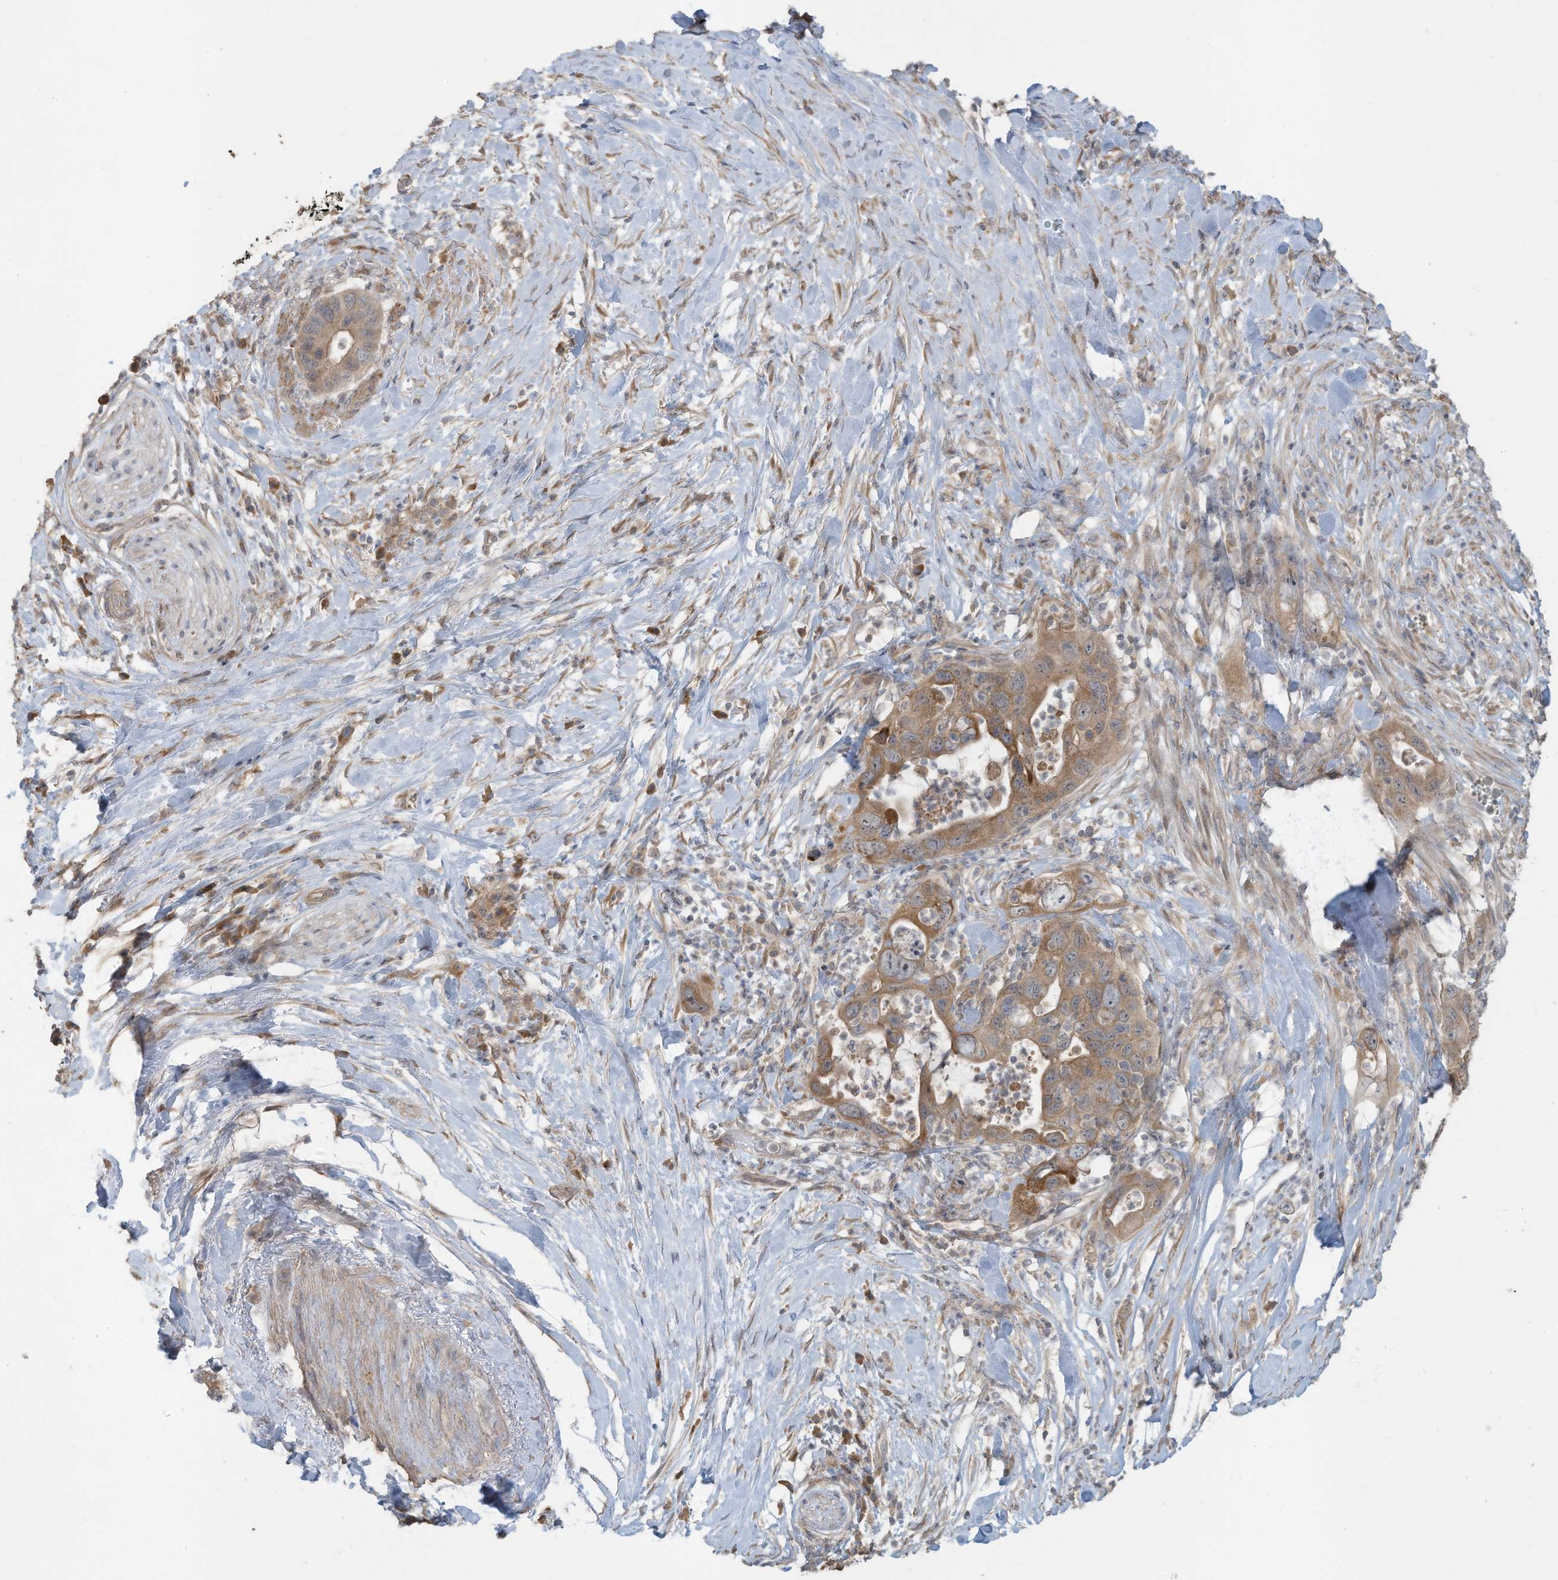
{"staining": {"intensity": "moderate", "quantity": ">75%", "location": "cytoplasmic/membranous"}, "tissue": "pancreatic cancer", "cell_type": "Tumor cells", "image_type": "cancer", "snomed": [{"axis": "morphology", "description": "Adenocarcinoma, NOS"}, {"axis": "topography", "description": "Pancreas"}], "caption": "Pancreatic cancer (adenocarcinoma) stained with a brown dye reveals moderate cytoplasmic/membranous positive expression in about >75% of tumor cells.", "gene": "MAGIX", "patient": {"sex": "female", "age": 71}}